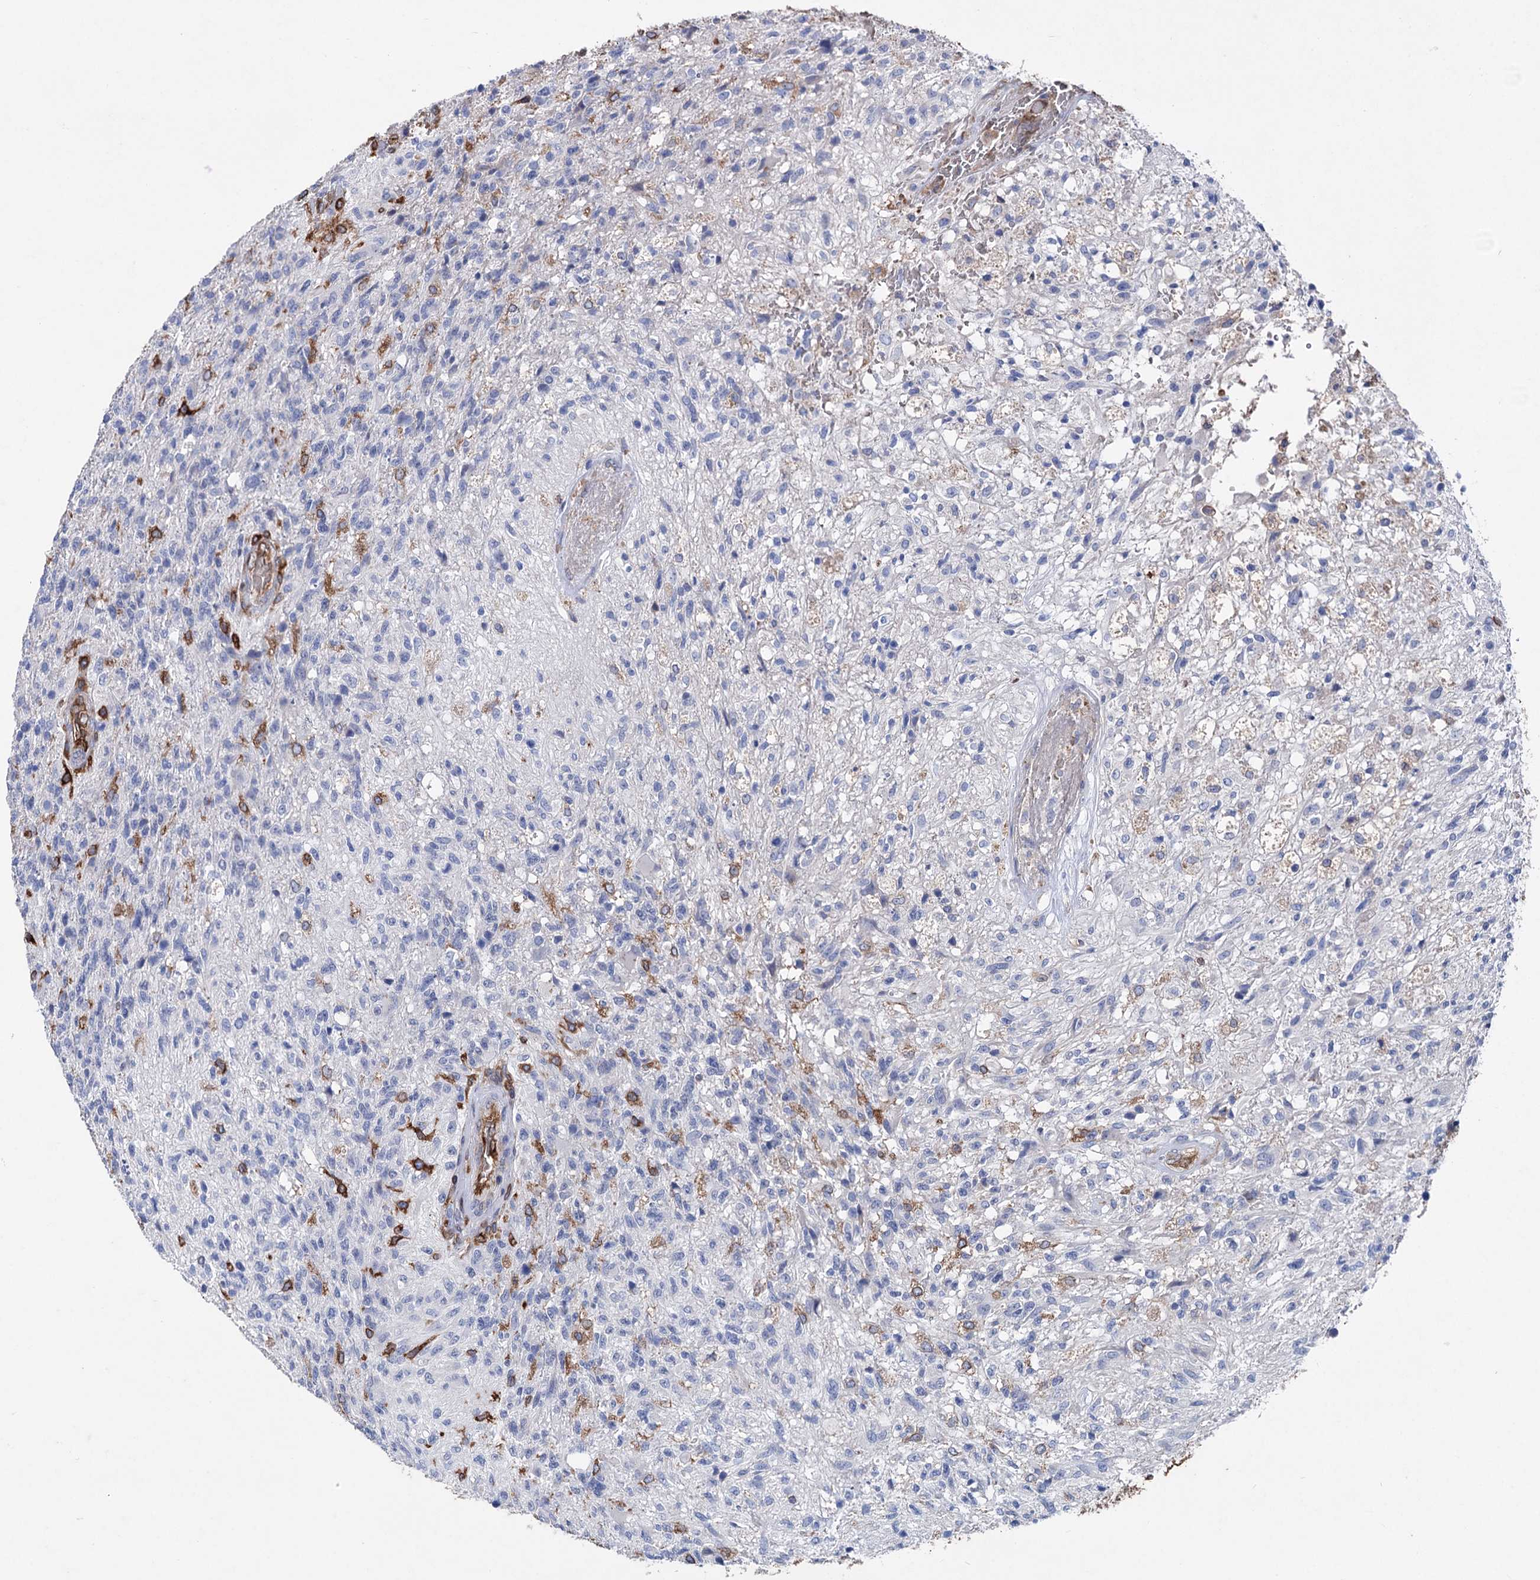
{"staining": {"intensity": "negative", "quantity": "none", "location": "none"}, "tissue": "glioma", "cell_type": "Tumor cells", "image_type": "cancer", "snomed": [{"axis": "morphology", "description": "Glioma, malignant, High grade"}, {"axis": "topography", "description": "Brain"}], "caption": "The histopathology image reveals no staining of tumor cells in high-grade glioma (malignant).", "gene": "STING1", "patient": {"sex": "male", "age": 56}}